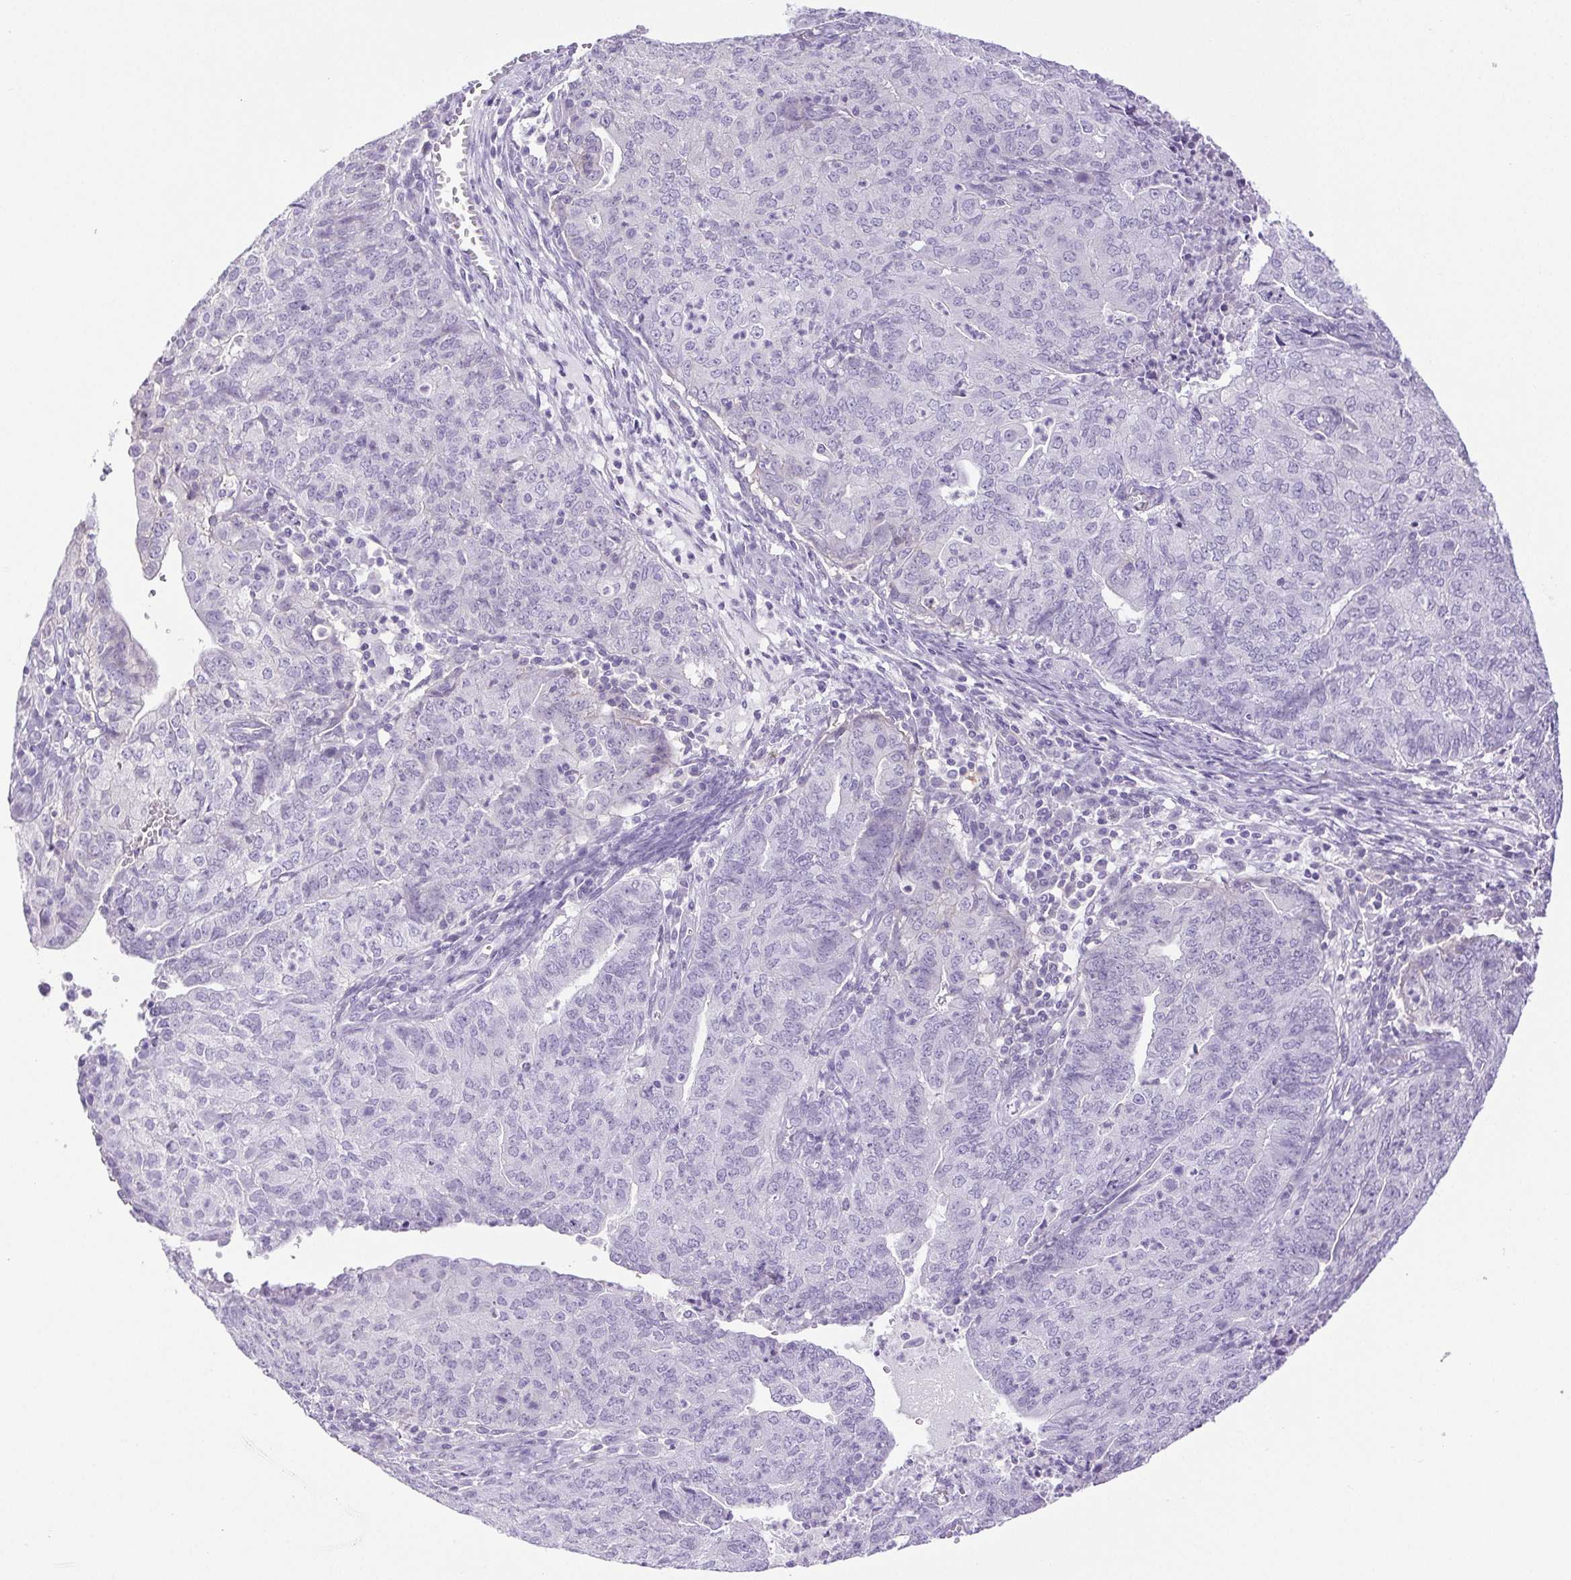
{"staining": {"intensity": "negative", "quantity": "none", "location": "none"}, "tissue": "endometrial cancer", "cell_type": "Tumor cells", "image_type": "cancer", "snomed": [{"axis": "morphology", "description": "Adenocarcinoma, NOS"}, {"axis": "topography", "description": "Endometrium"}], "caption": "Tumor cells show no significant protein positivity in endometrial adenocarcinoma.", "gene": "HLA-G", "patient": {"sex": "female", "age": 82}}